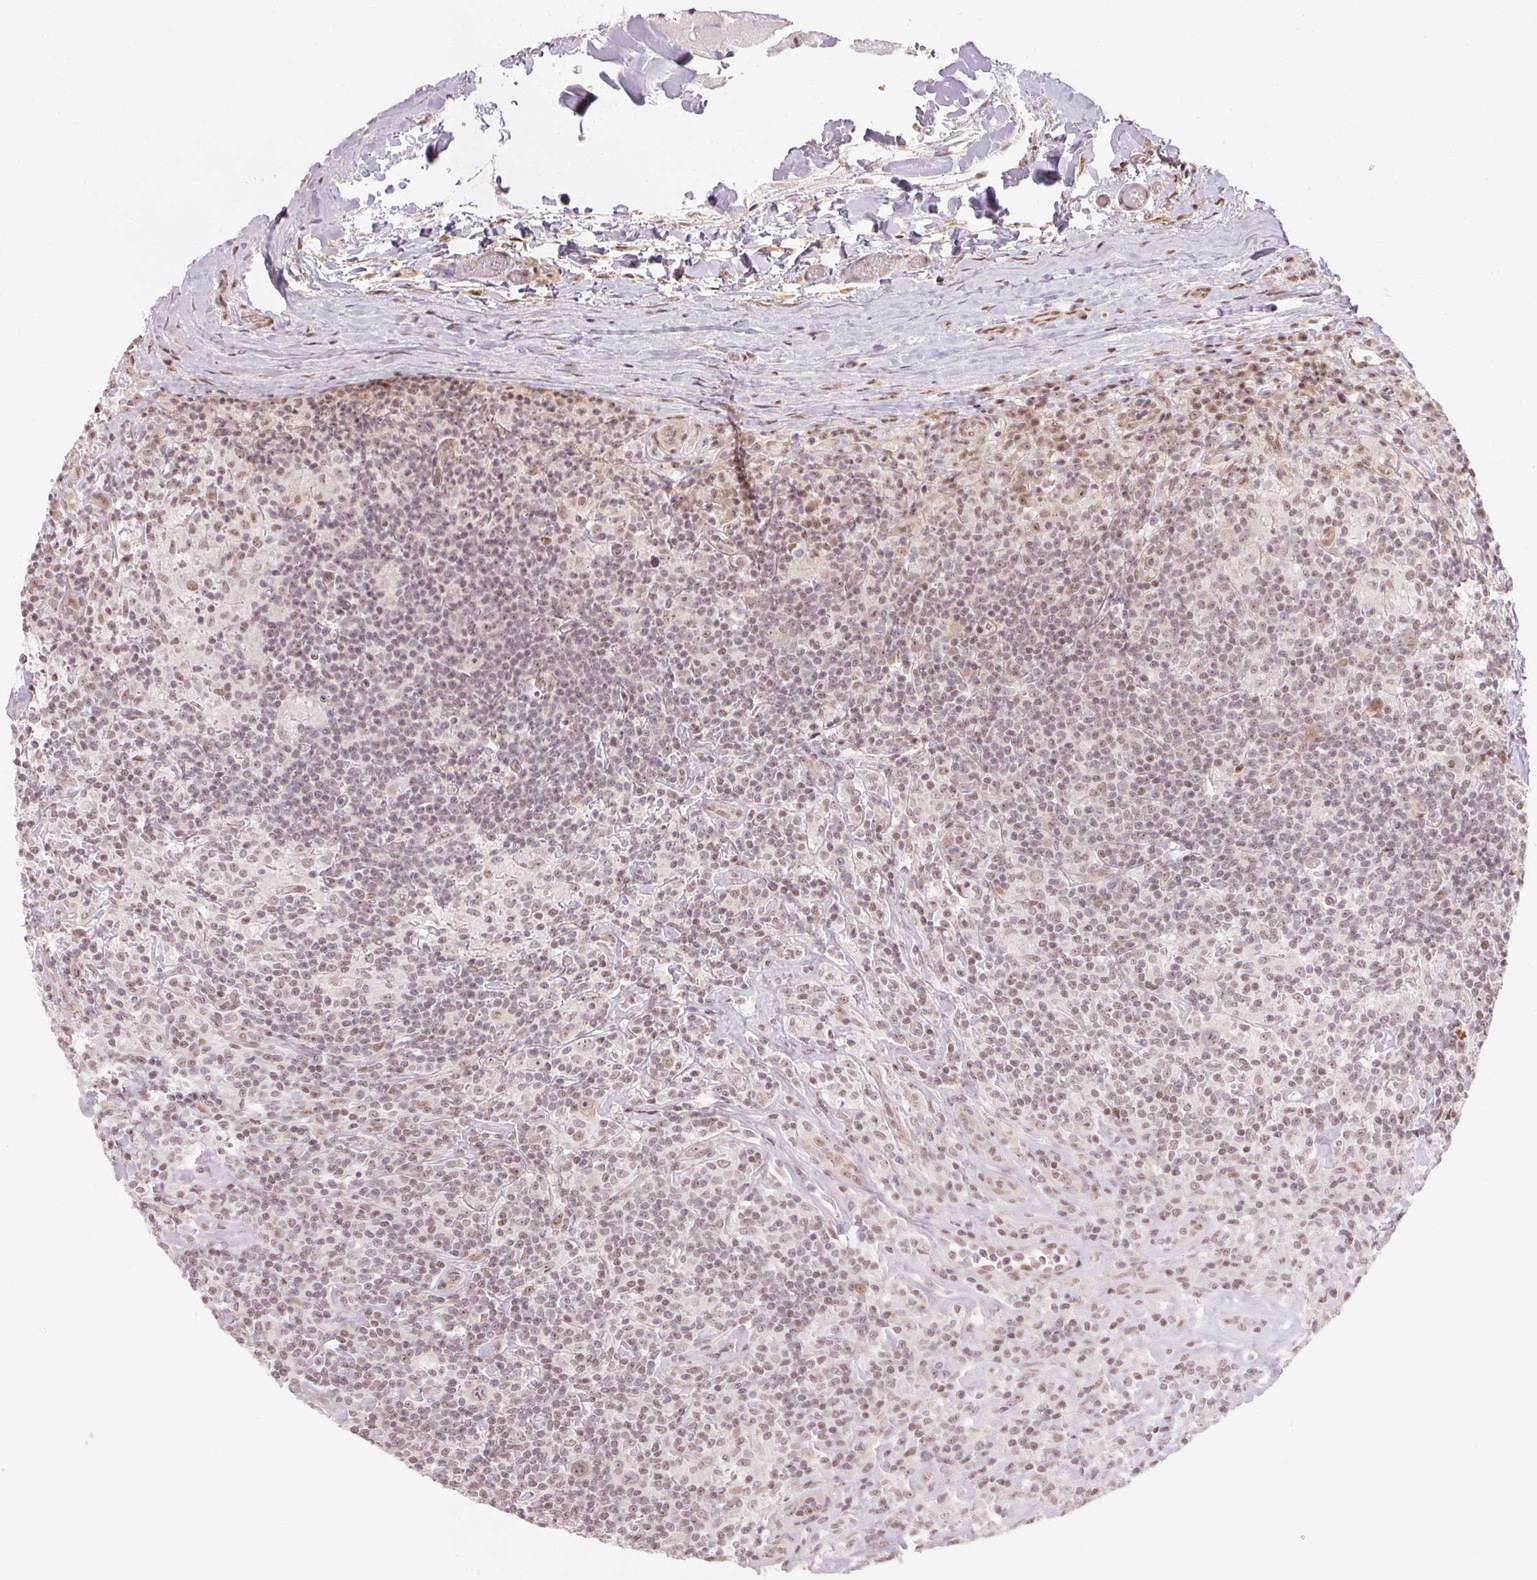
{"staining": {"intensity": "weak", "quantity": ">75%", "location": "nuclear"}, "tissue": "lymphoma", "cell_type": "Tumor cells", "image_type": "cancer", "snomed": [{"axis": "morphology", "description": "Hodgkin's disease, NOS"}, {"axis": "morphology", "description": "Hodgkin's lymphoma, nodular sclerosis"}, {"axis": "topography", "description": "Lymph node"}], "caption": "Tumor cells display weak nuclear expression in about >75% of cells in lymphoma.", "gene": "KAT6A", "patient": {"sex": "female", "age": 10}}